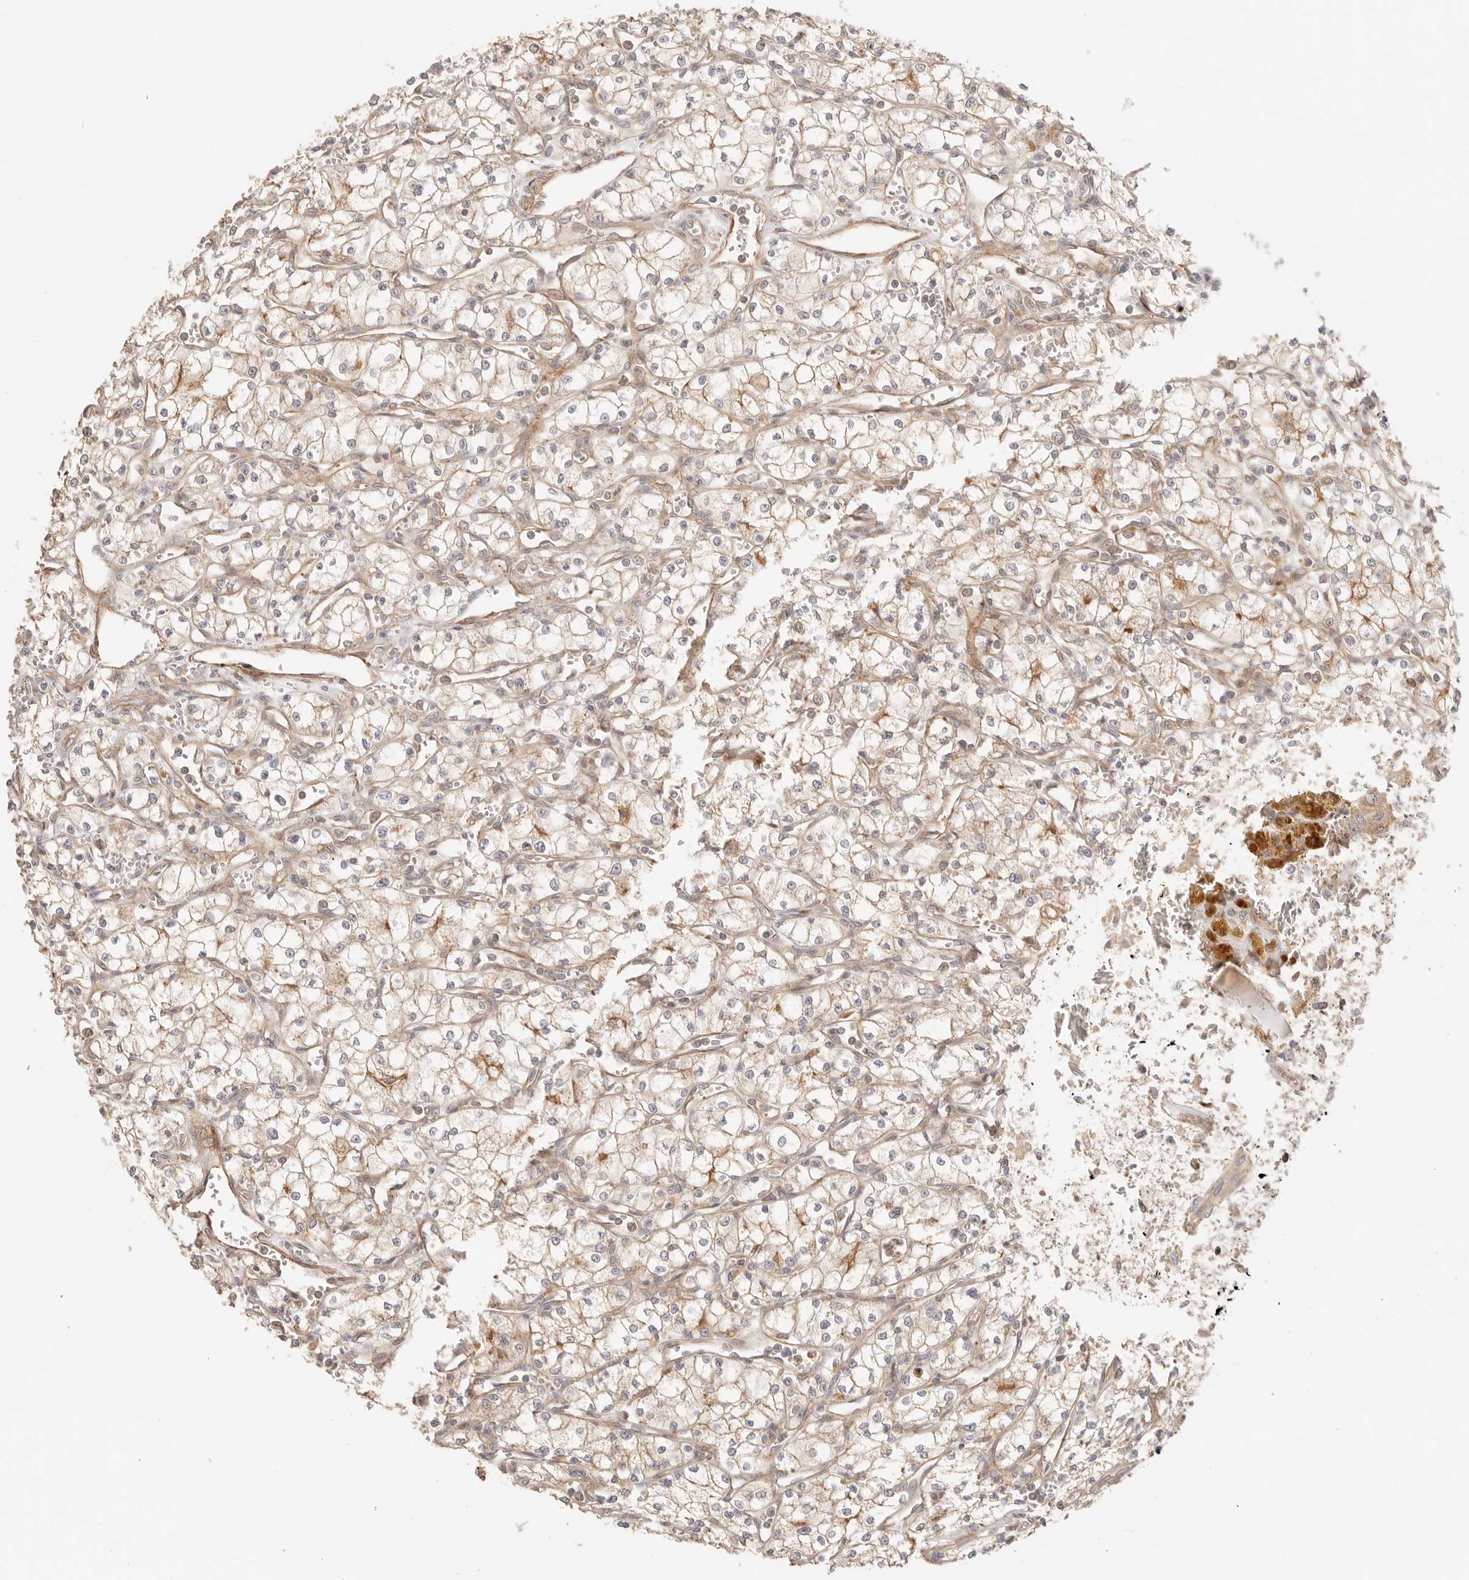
{"staining": {"intensity": "moderate", "quantity": ">75%", "location": "cytoplasmic/membranous"}, "tissue": "renal cancer", "cell_type": "Tumor cells", "image_type": "cancer", "snomed": [{"axis": "morphology", "description": "Adenocarcinoma, NOS"}, {"axis": "topography", "description": "Kidney"}], "caption": "A high-resolution photomicrograph shows immunohistochemistry staining of renal cancer (adenocarcinoma), which demonstrates moderate cytoplasmic/membranous staining in approximately >75% of tumor cells.", "gene": "IL1R2", "patient": {"sex": "male", "age": 59}}